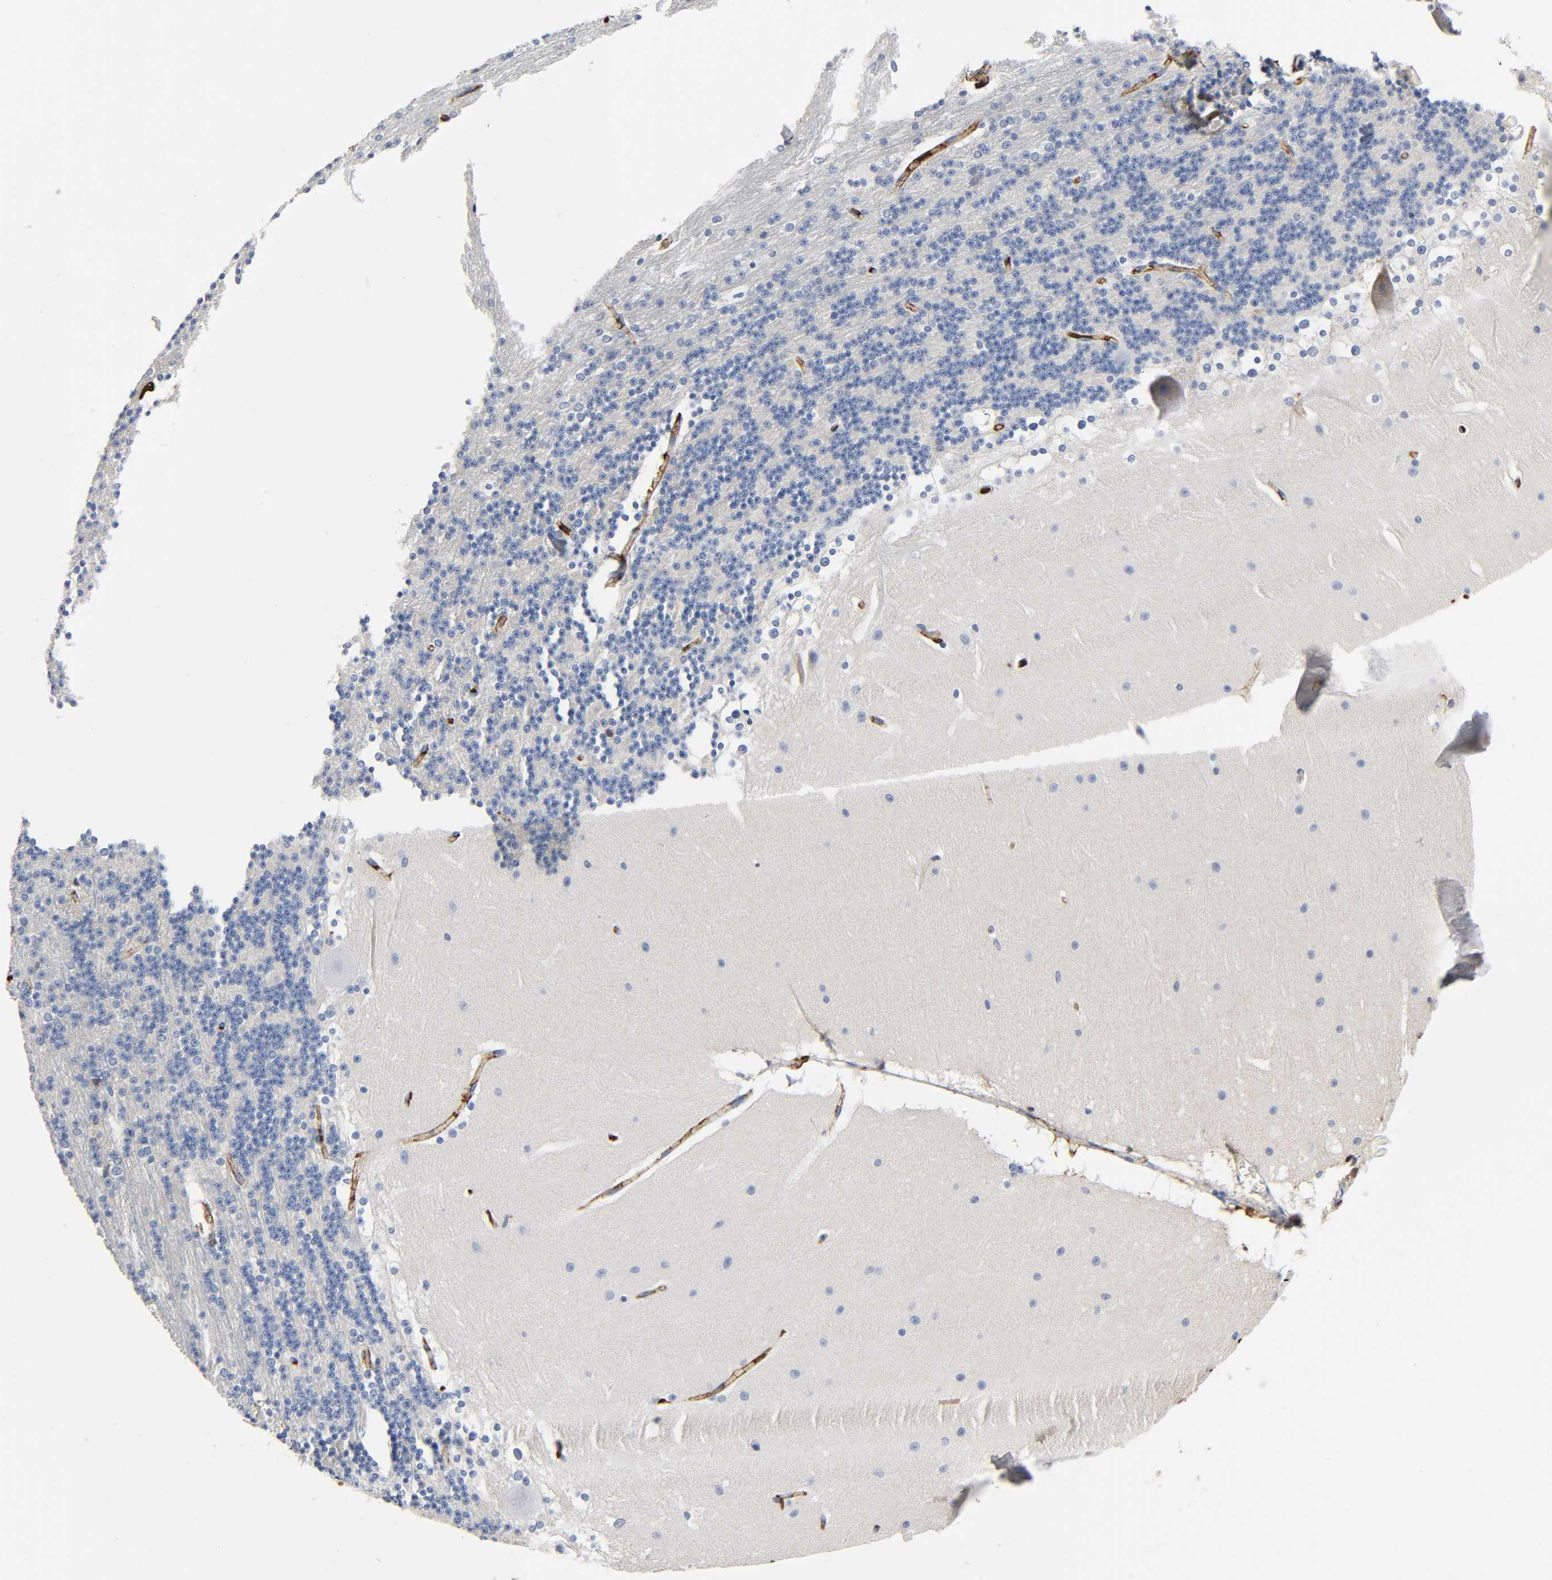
{"staining": {"intensity": "negative", "quantity": "none", "location": "none"}, "tissue": "cerebellum", "cell_type": "Cells in granular layer", "image_type": "normal", "snomed": [{"axis": "morphology", "description": "Normal tissue, NOS"}, {"axis": "topography", "description": "Cerebellum"}], "caption": "The micrograph exhibits no significant staining in cells in granular layer of cerebellum.", "gene": "C3", "patient": {"sex": "female", "age": 19}}